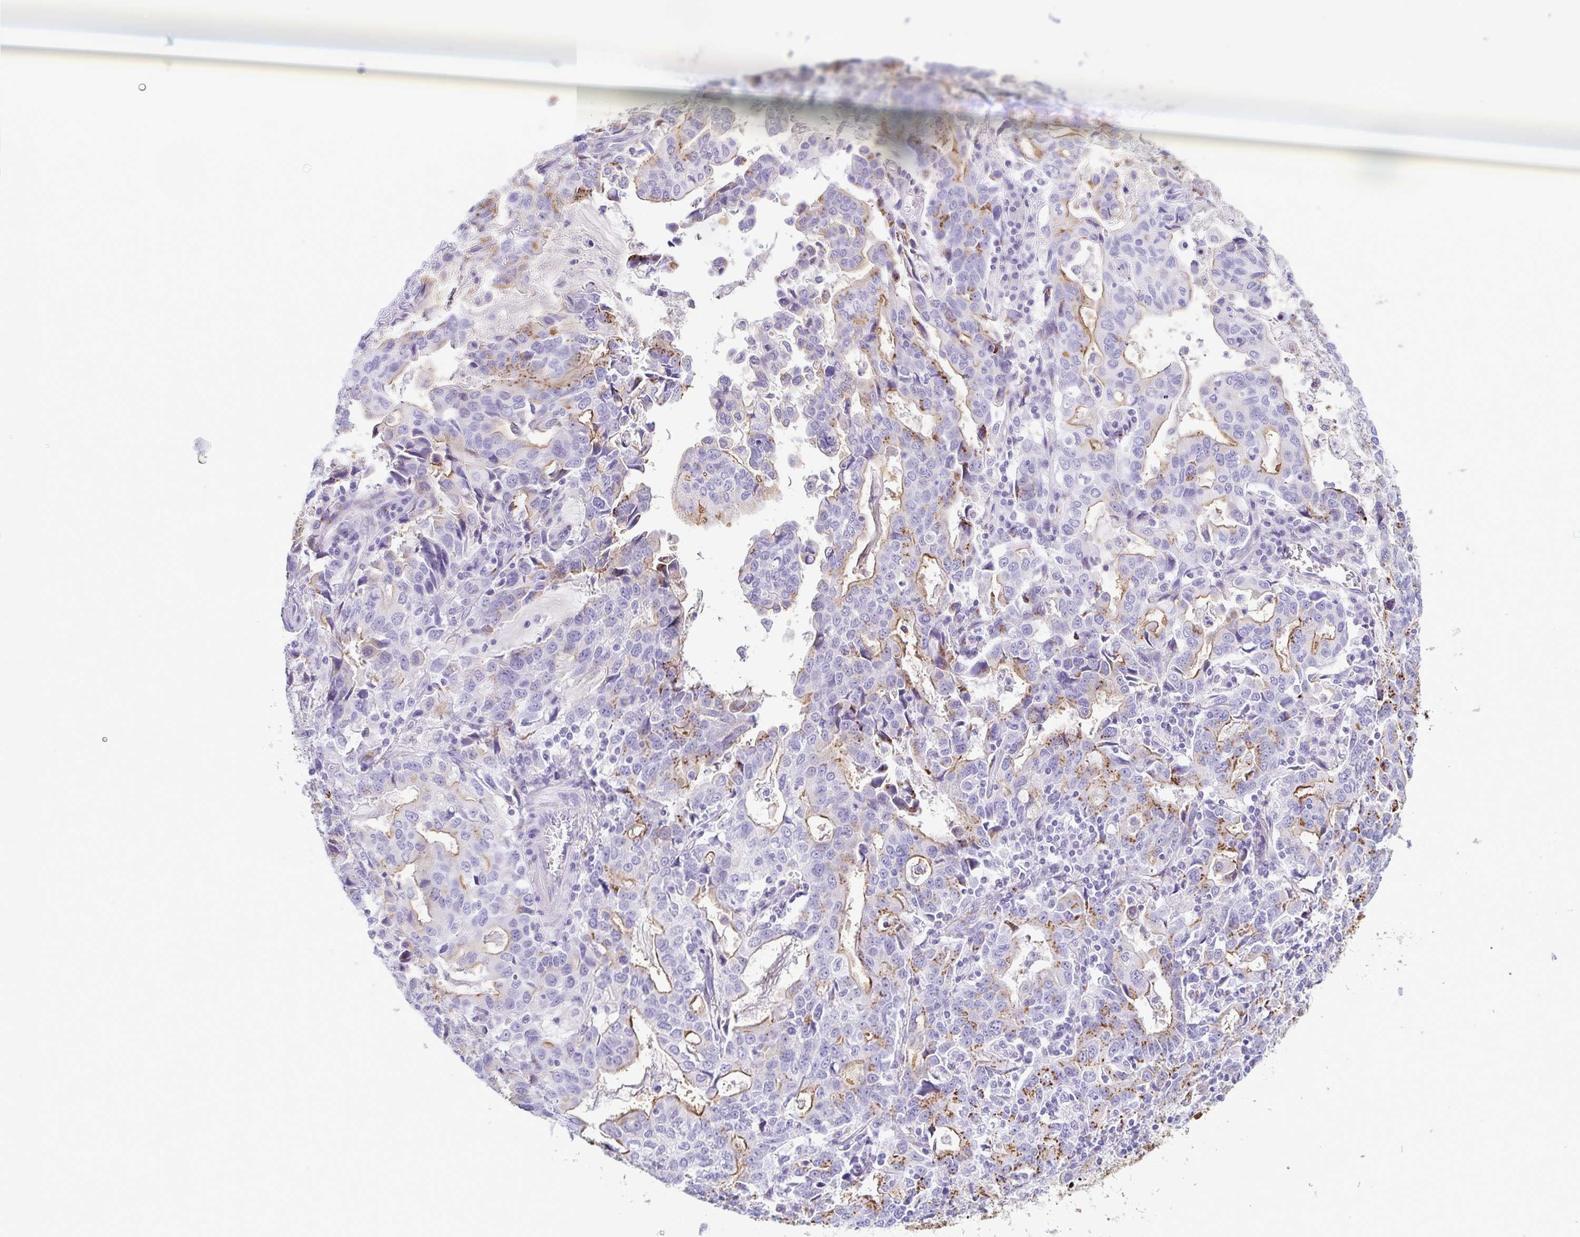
{"staining": {"intensity": "moderate", "quantity": "25%-75%", "location": "cytoplasmic/membranous"}, "tissue": "stomach cancer", "cell_type": "Tumor cells", "image_type": "cancer", "snomed": [{"axis": "morphology", "description": "Adenocarcinoma, NOS"}, {"axis": "topography", "description": "Stomach, upper"}], "caption": "Immunohistochemistry (IHC) of human stomach adenocarcinoma exhibits medium levels of moderate cytoplasmic/membranous staining in approximately 25%-75% of tumor cells.", "gene": "LDLRAD1", "patient": {"sex": "male", "age": 85}}